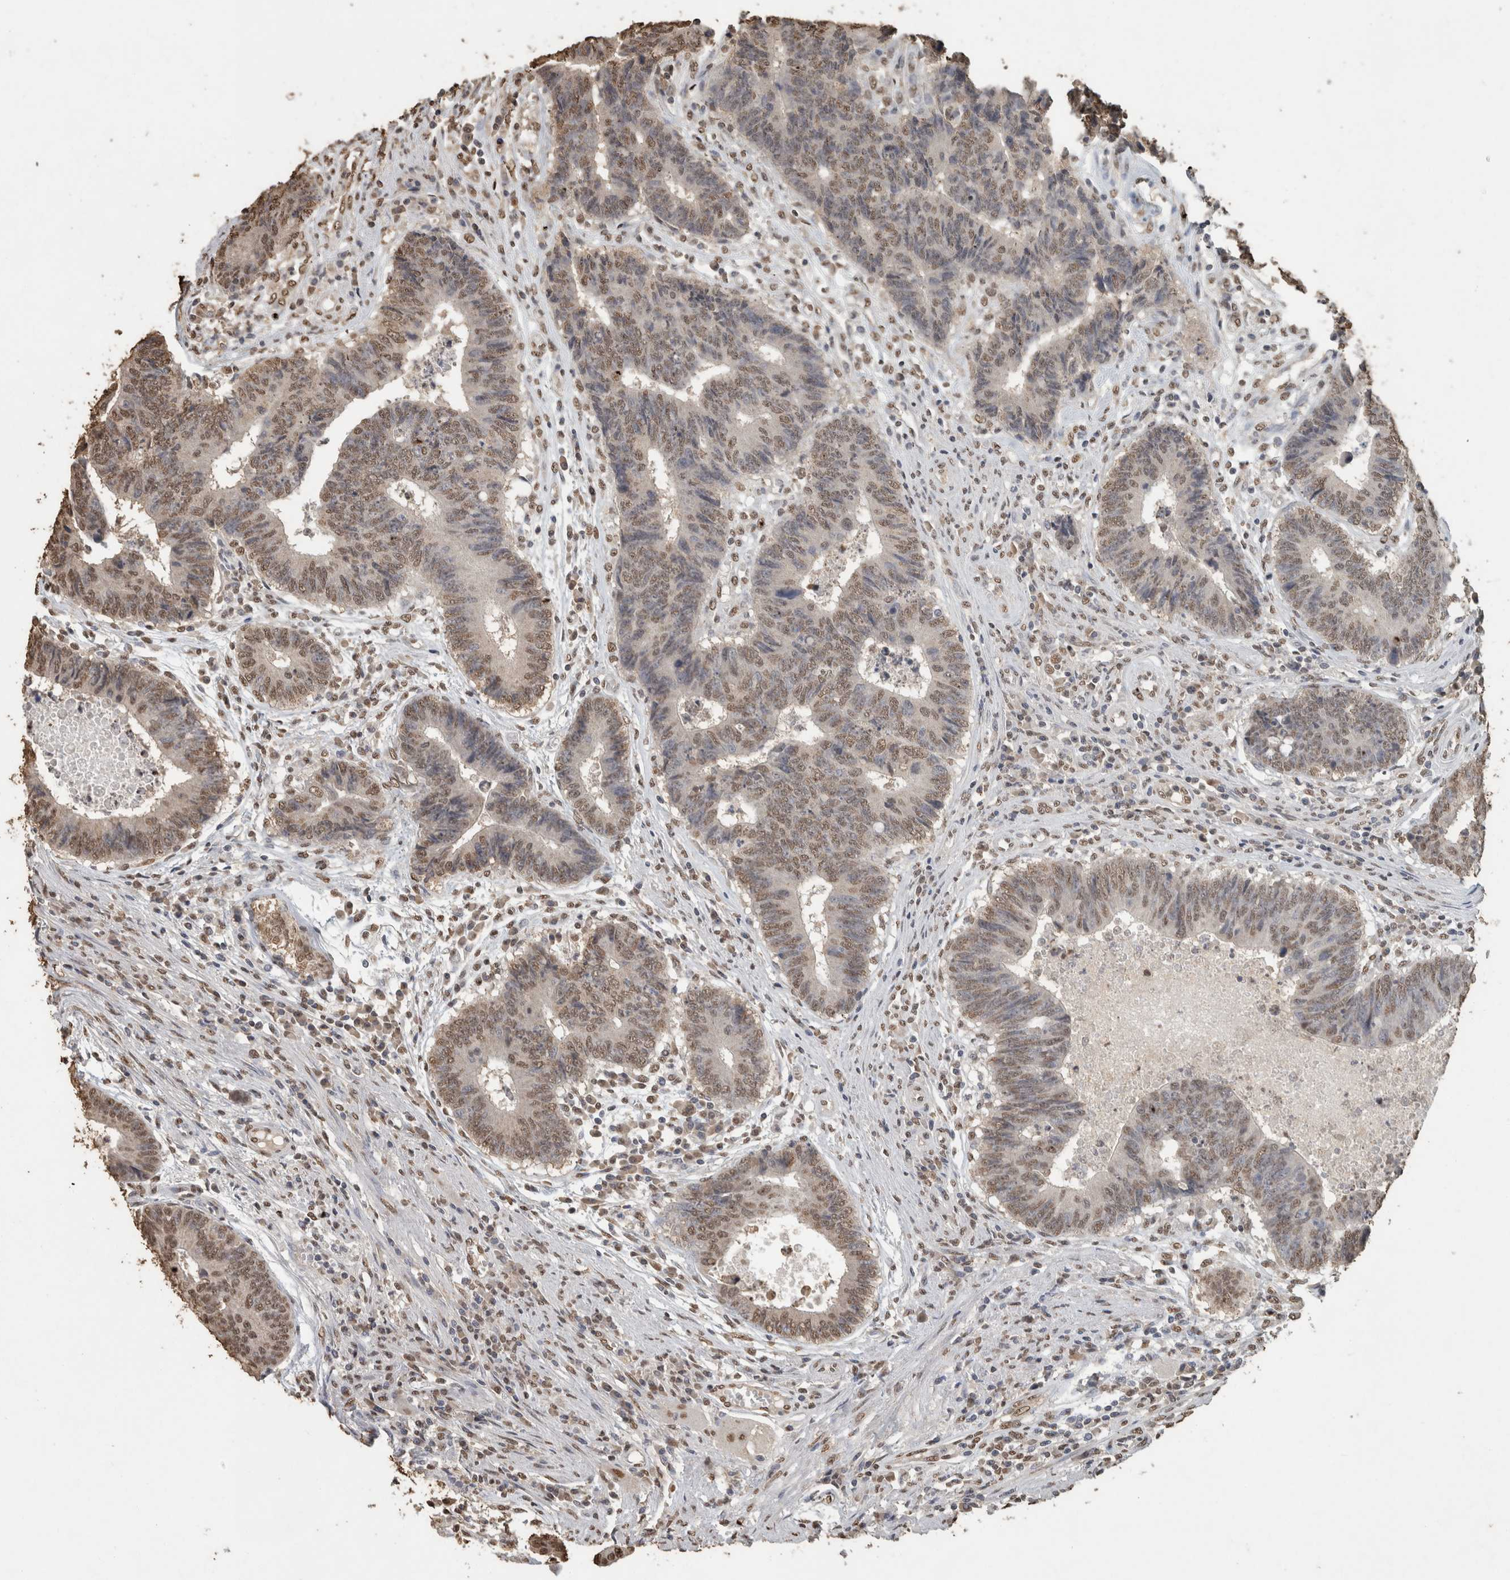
{"staining": {"intensity": "moderate", "quantity": ">75%", "location": "nuclear"}, "tissue": "colorectal cancer", "cell_type": "Tumor cells", "image_type": "cancer", "snomed": [{"axis": "morphology", "description": "Adenocarcinoma, NOS"}, {"axis": "topography", "description": "Rectum"}], "caption": "Brown immunohistochemical staining in human colorectal cancer (adenocarcinoma) displays moderate nuclear positivity in about >75% of tumor cells. (DAB IHC, brown staining for protein, blue staining for nuclei).", "gene": "HAND2", "patient": {"sex": "male", "age": 84}}